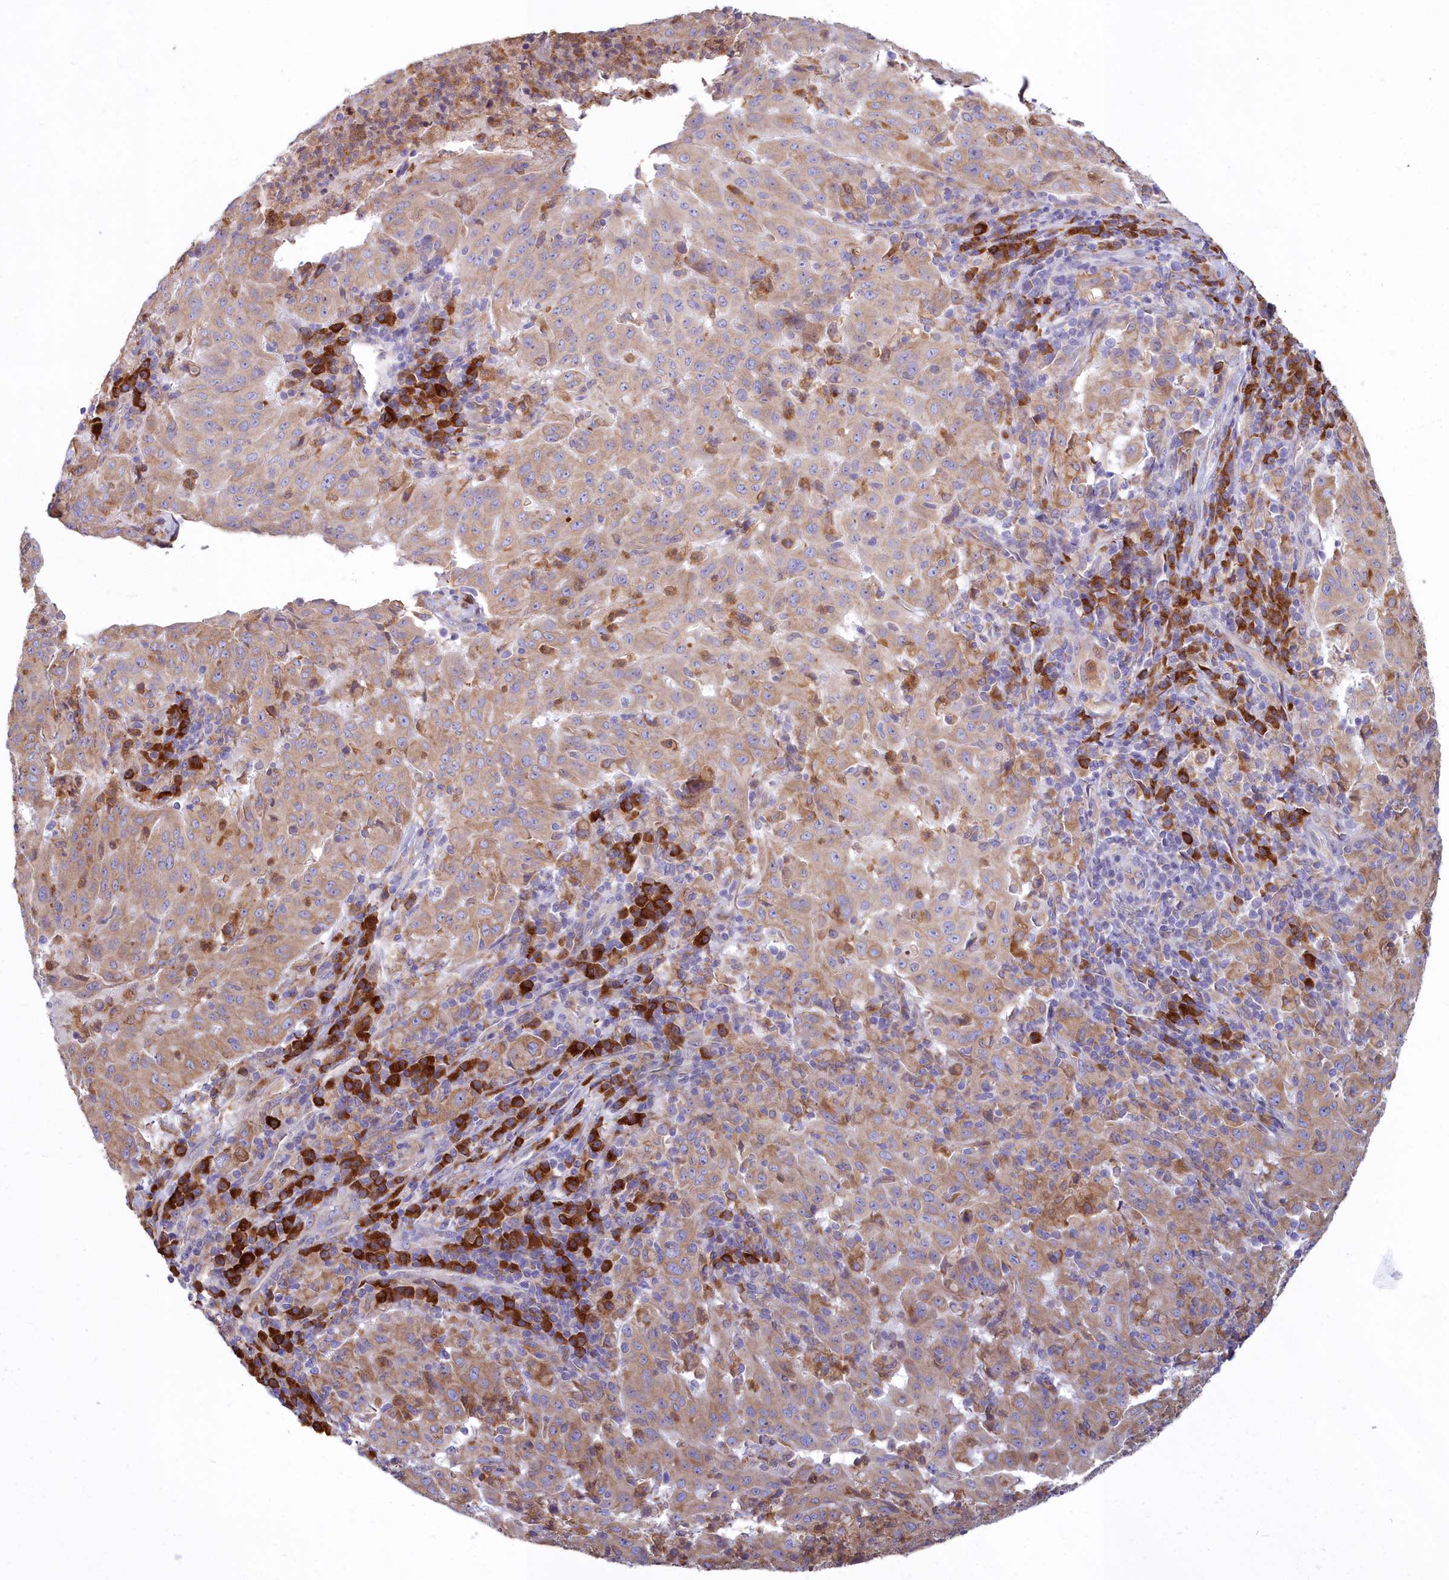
{"staining": {"intensity": "moderate", "quantity": ">75%", "location": "cytoplasmic/membranous"}, "tissue": "pancreatic cancer", "cell_type": "Tumor cells", "image_type": "cancer", "snomed": [{"axis": "morphology", "description": "Adenocarcinoma, NOS"}, {"axis": "topography", "description": "Pancreas"}], "caption": "A histopathology image of human adenocarcinoma (pancreatic) stained for a protein displays moderate cytoplasmic/membranous brown staining in tumor cells. (DAB (3,3'-diaminobenzidine) IHC, brown staining for protein, blue staining for nuclei).", "gene": "HM13", "patient": {"sex": "male", "age": 63}}